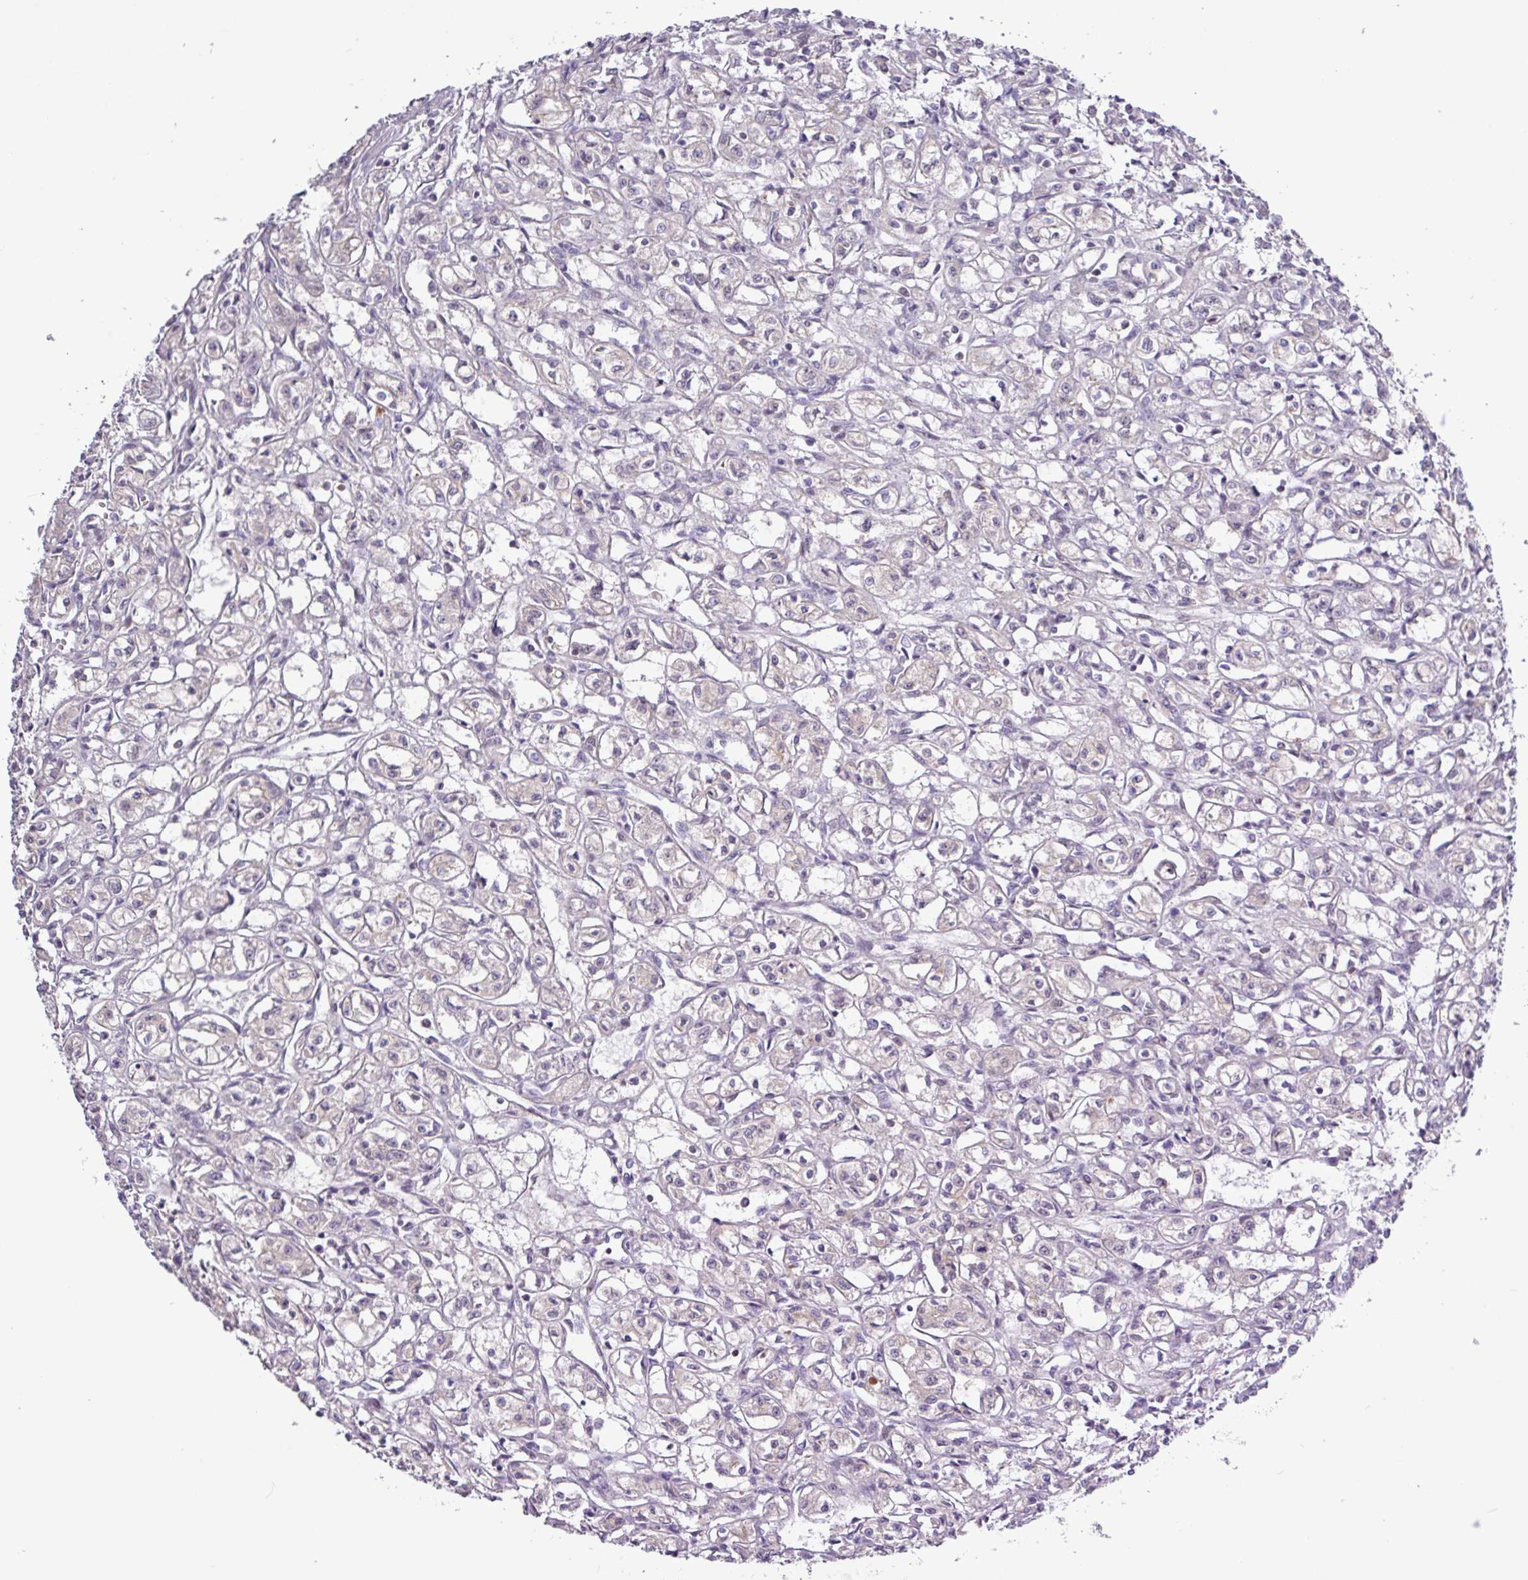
{"staining": {"intensity": "negative", "quantity": "none", "location": "none"}, "tissue": "renal cancer", "cell_type": "Tumor cells", "image_type": "cancer", "snomed": [{"axis": "morphology", "description": "Adenocarcinoma, NOS"}, {"axis": "topography", "description": "Kidney"}], "caption": "DAB immunohistochemical staining of adenocarcinoma (renal) exhibits no significant staining in tumor cells.", "gene": "RTL3", "patient": {"sex": "male", "age": 56}}